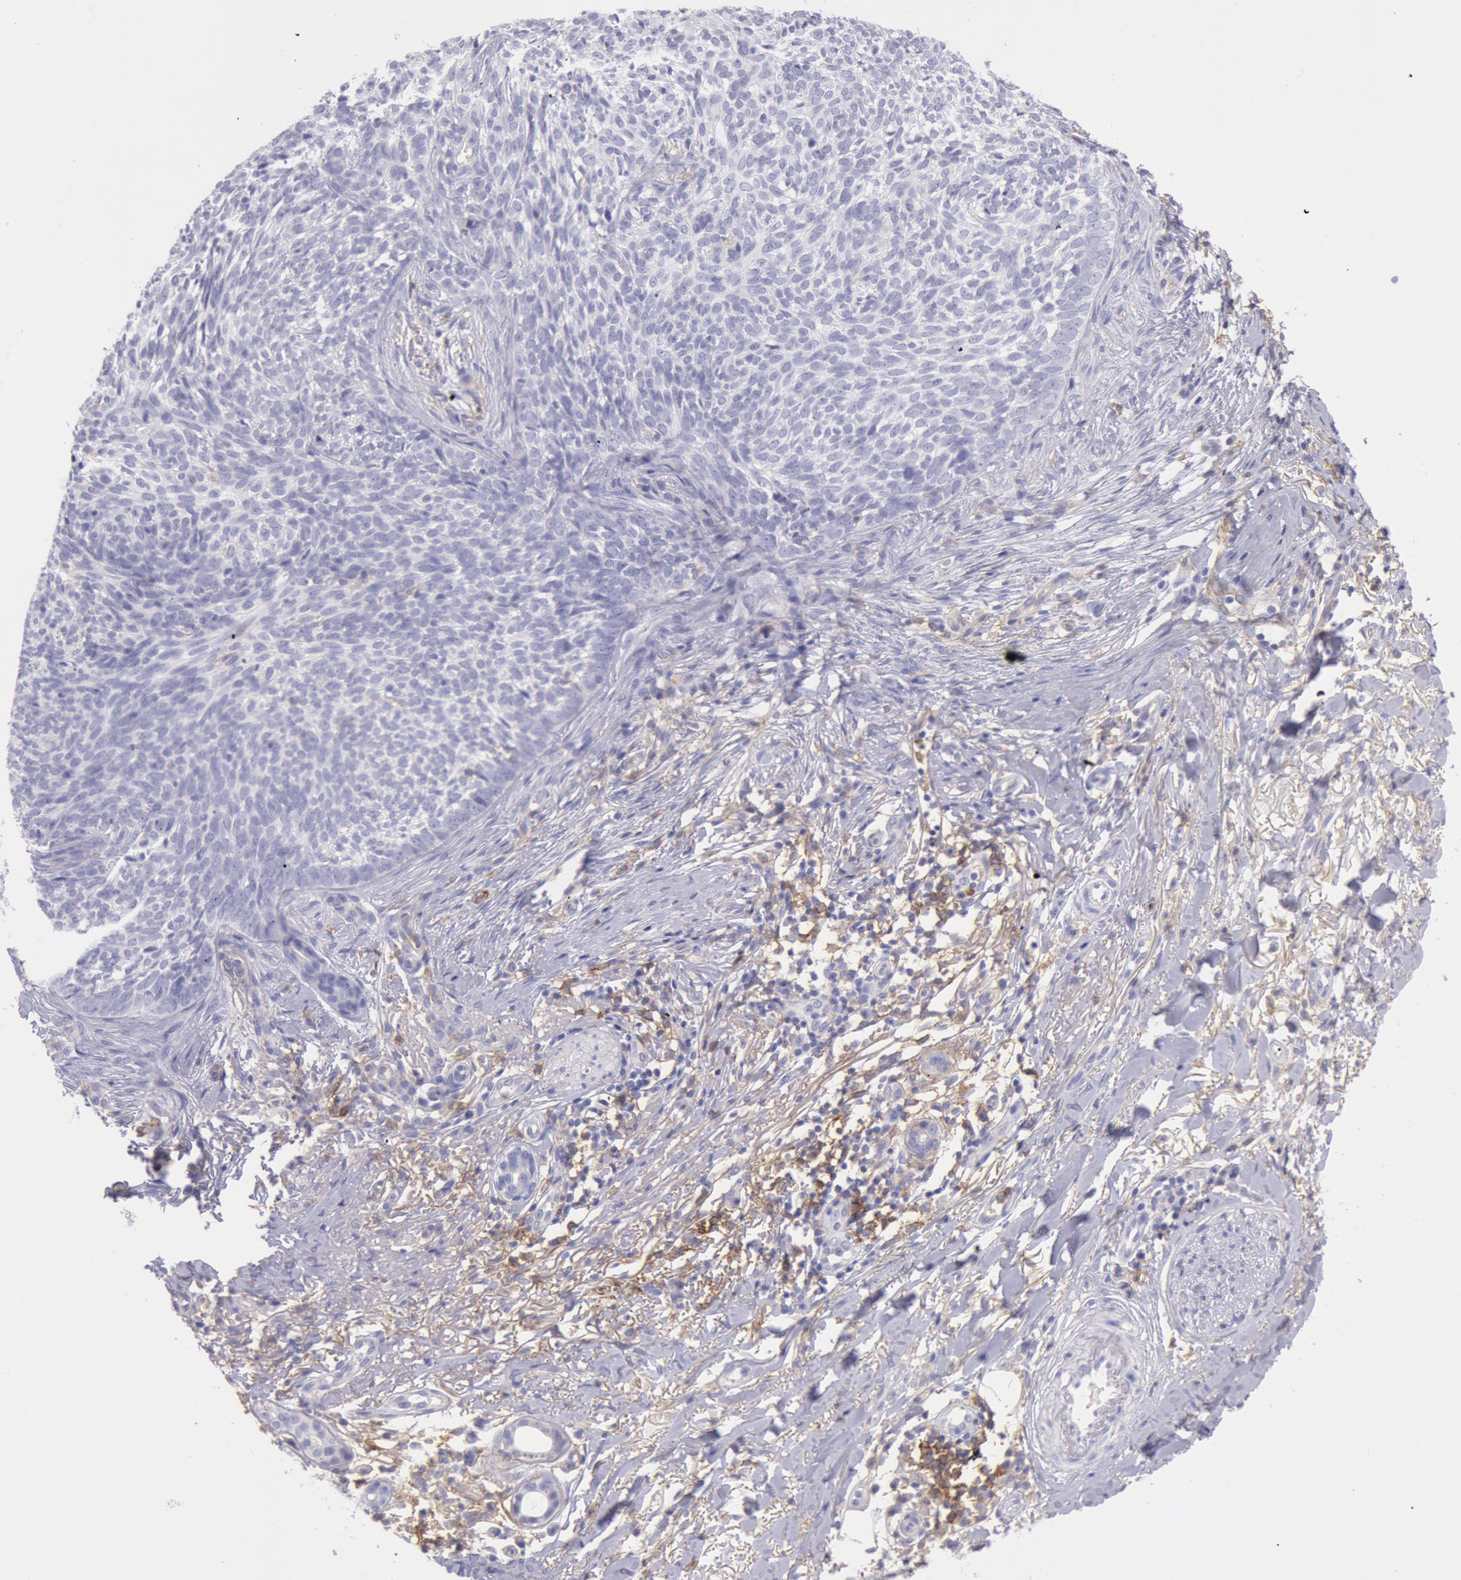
{"staining": {"intensity": "negative", "quantity": "none", "location": "none"}, "tissue": "skin cancer", "cell_type": "Tumor cells", "image_type": "cancer", "snomed": [{"axis": "morphology", "description": "Basal cell carcinoma"}, {"axis": "topography", "description": "Skin"}], "caption": "This is an IHC image of human skin cancer (basal cell carcinoma). There is no staining in tumor cells.", "gene": "LYN", "patient": {"sex": "female", "age": 81}}